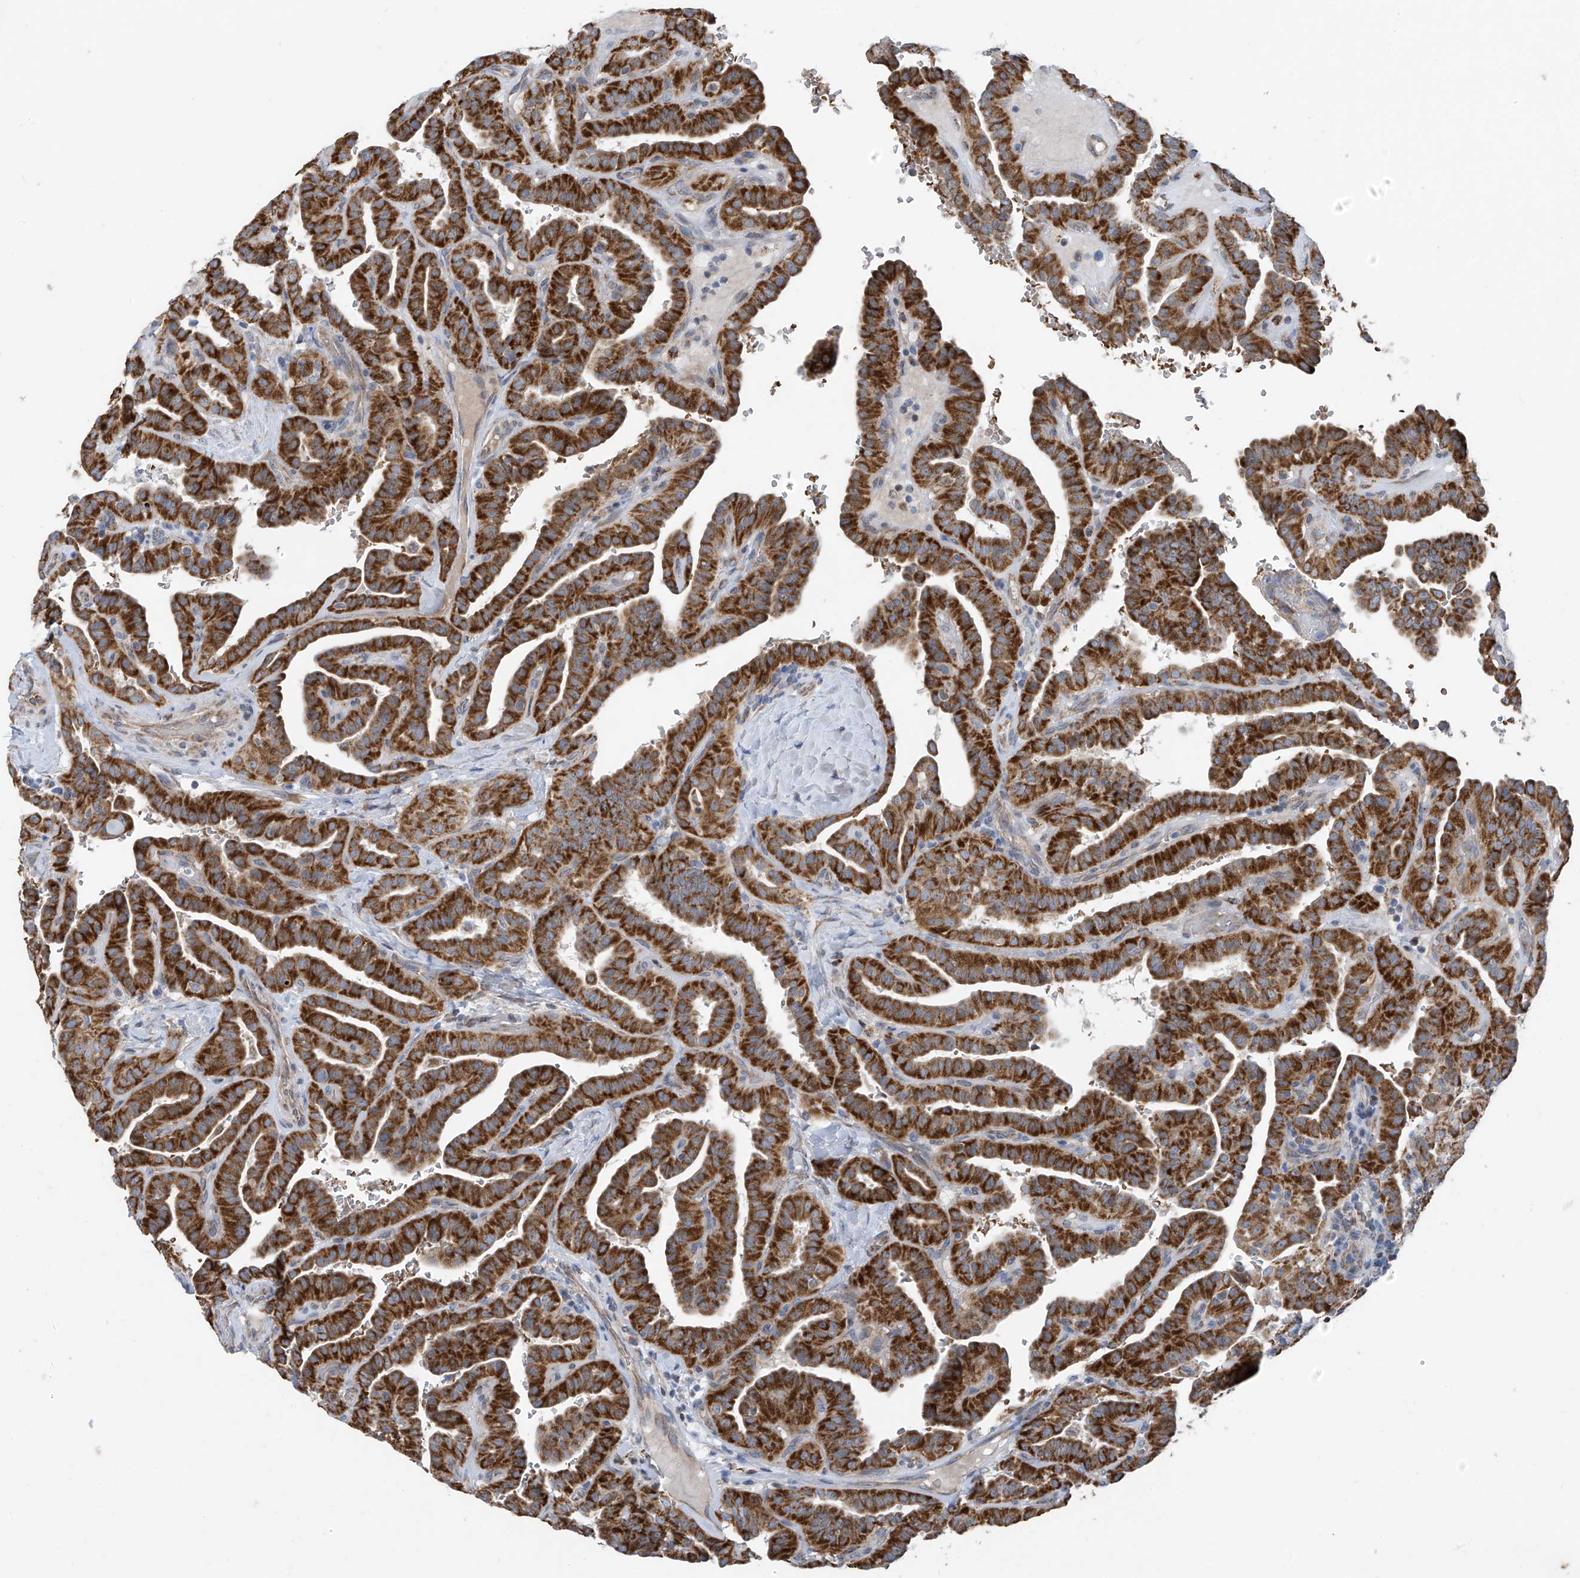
{"staining": {"intensity": "strong", "quantity": ">75%", "location": "cytoplasmic/membranous"}, "tissue": "thyroid cancer", "cell_type": "Tumor cells", "image_type": "cancer", "snomed": [{"axis": "morphology", "description": "Papillary adenocarcinoma, NOS"}, {"axis": "topography", "description": "Thyroid gland"}], "caption": "Protein expression analysis of human papillary adenocarcinoma (thyroid) reveals strong cytoplasmic/membranous positivity in about >75% of tumor cells. Using DAB (3,3'-diaminobenzidine) (brown) and hematoxylin (blue) stains, captured at high magnification using brightfield microscopy.", "gene": "EOMES", "patient": {"sex": "male", "age": 77}}